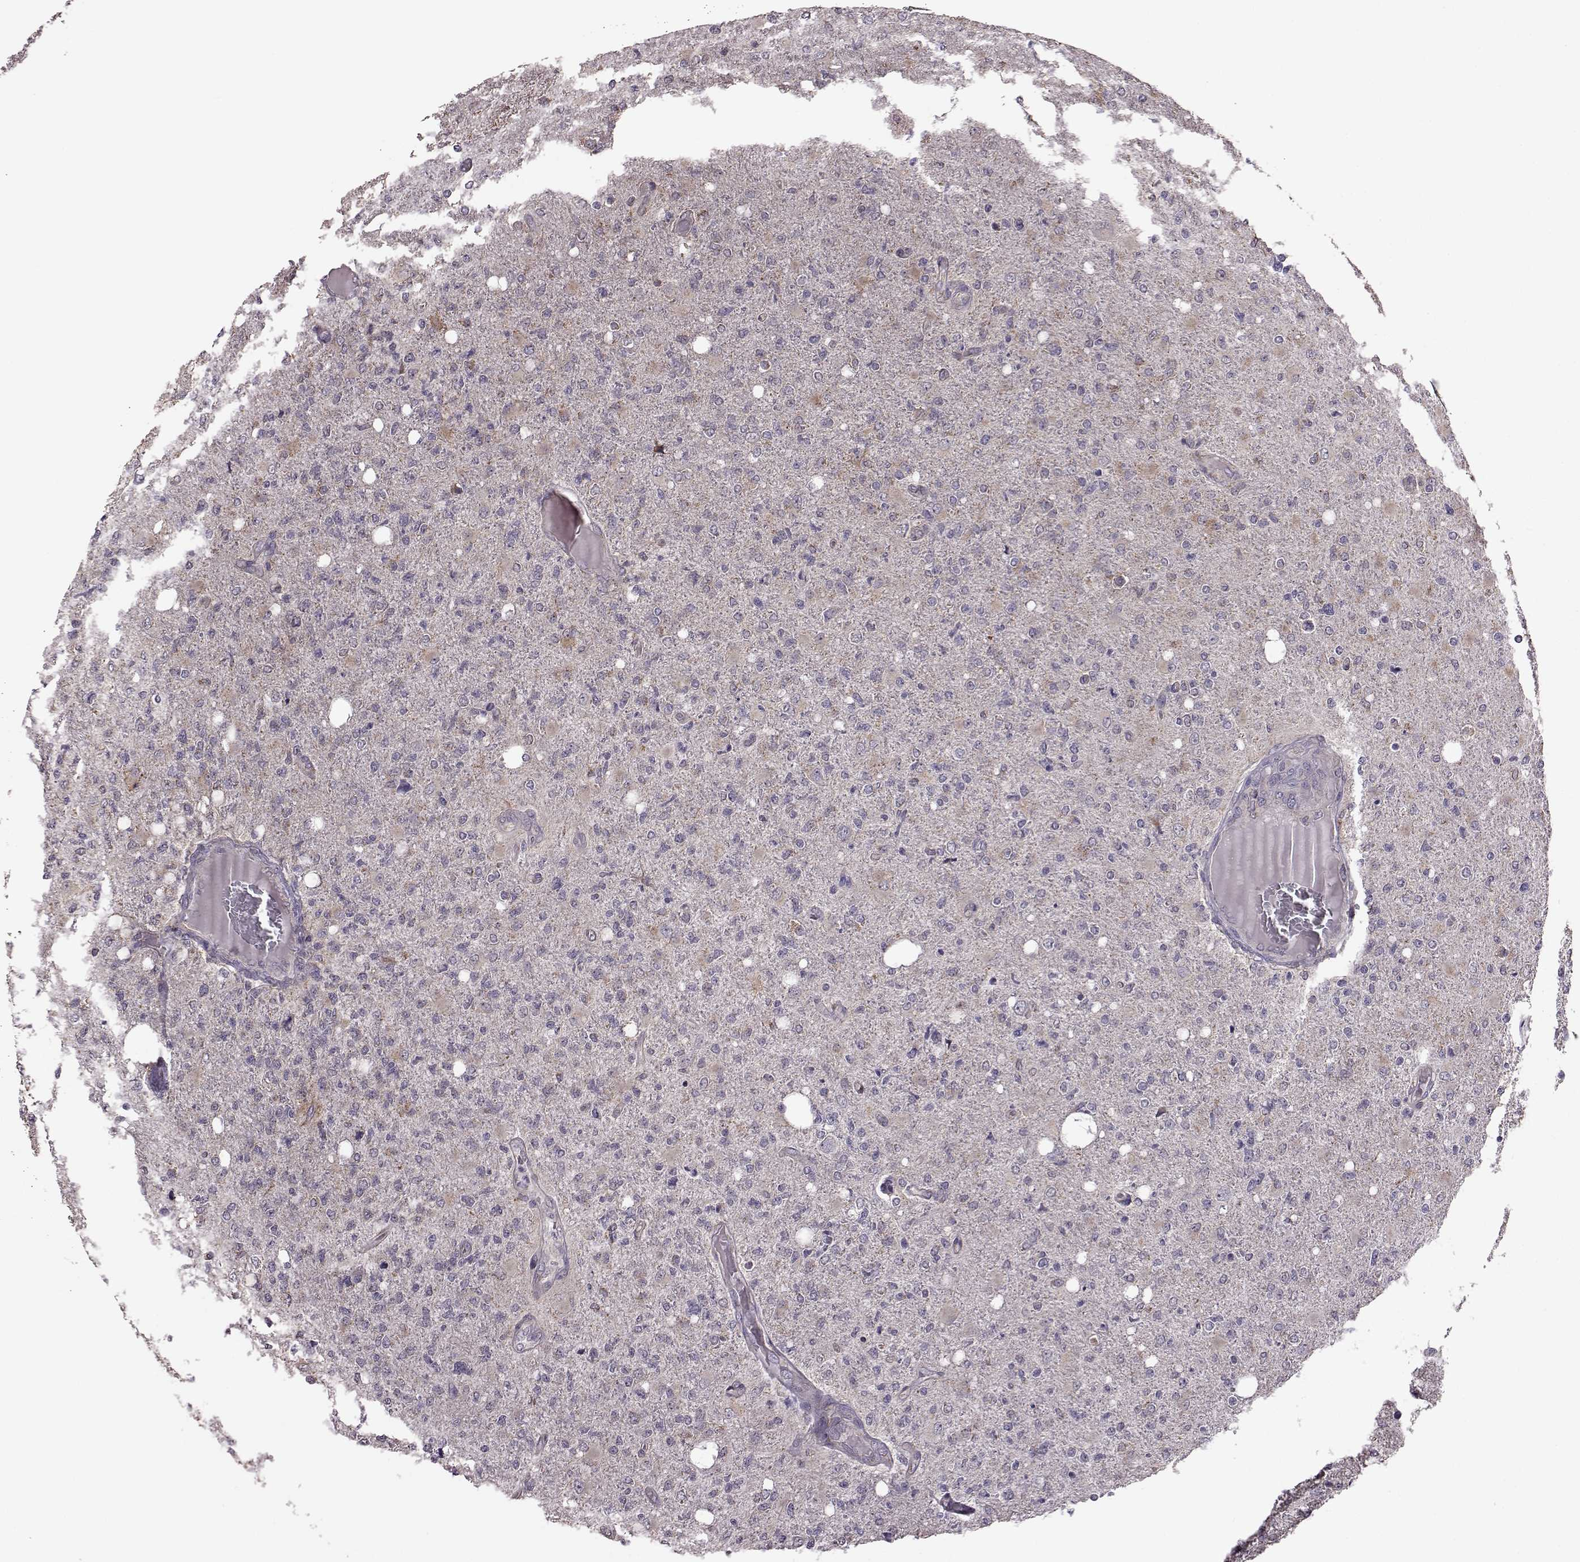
{"staining": {"intensity": "negative", "quantity": "none", "location": "none"}, "tissue": "glioma", "cell_type": "Tumor cells", "image_type": "cancer", "snomed": [{"axis": "morphology", "description": "Glioma, malignant, High grade"}, {"axis": "topography", "description": "Cerebral cortex"}], "caption": "An immunohistochemistry (IHC) photomicrograph of malignant high-grade glioma is shown. There is no staining in tumor cells of malignant high-grade glioma.", "gene": "PUDP", "patient": {"sex": "male", "age": 70}}